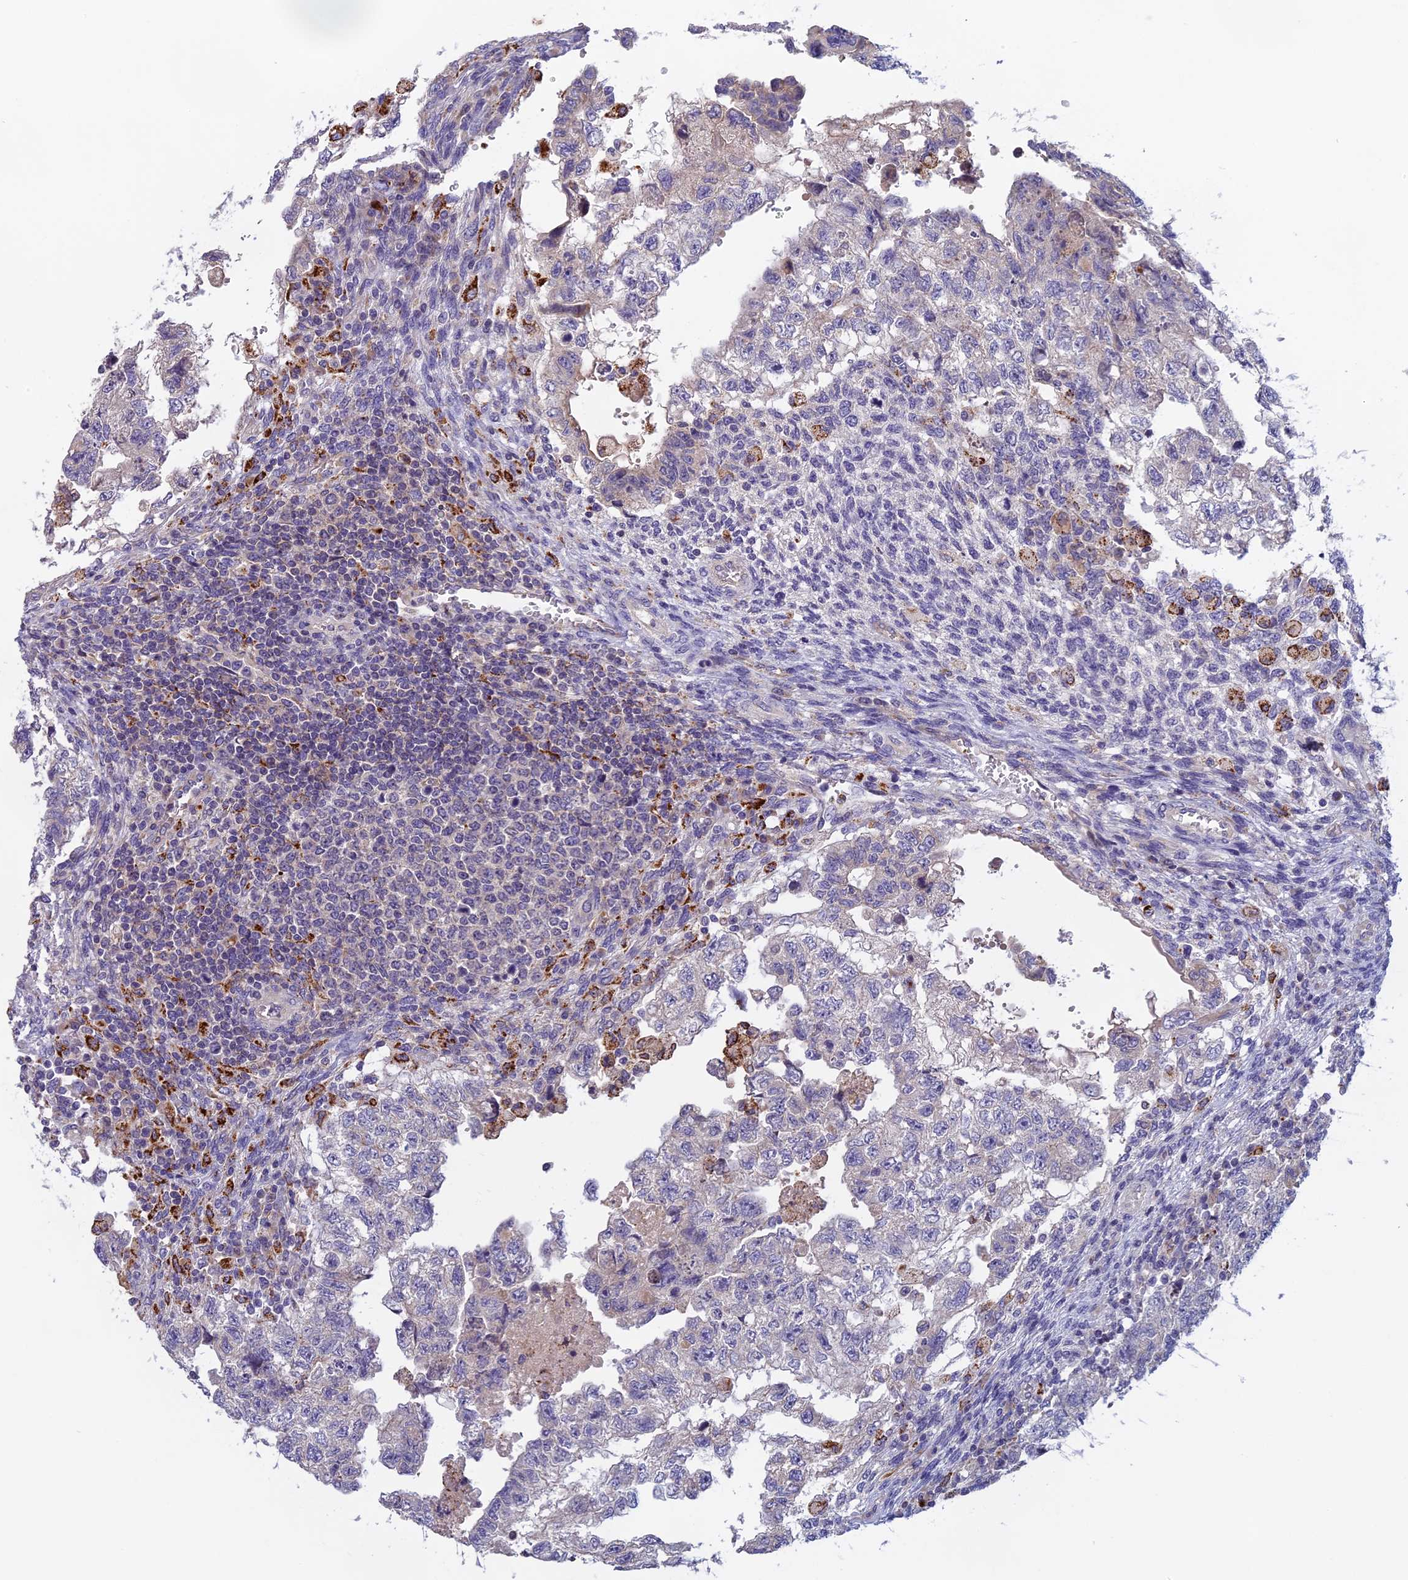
{"staining": {"intensity": "negative", "quantity": "none", "location": "none"}, "tissue": "testis cancer", "cell_type": "Tumor cells", "image_type": "cancer", "snomed": [{"axis": "morphology", "description": "Carcinoma, Embryonal, NOS"}, {"axis": "topography", "description": "Testis"}], "caption": "Immunohistochemistry (IHC) micrograph of testis cancer (embryonal carcinoma) stained for a protein (brown), which exhibits no expression in tumor cells.", "gene": "SEMA7A", "patient": {"sex": "male", "age": 36}}